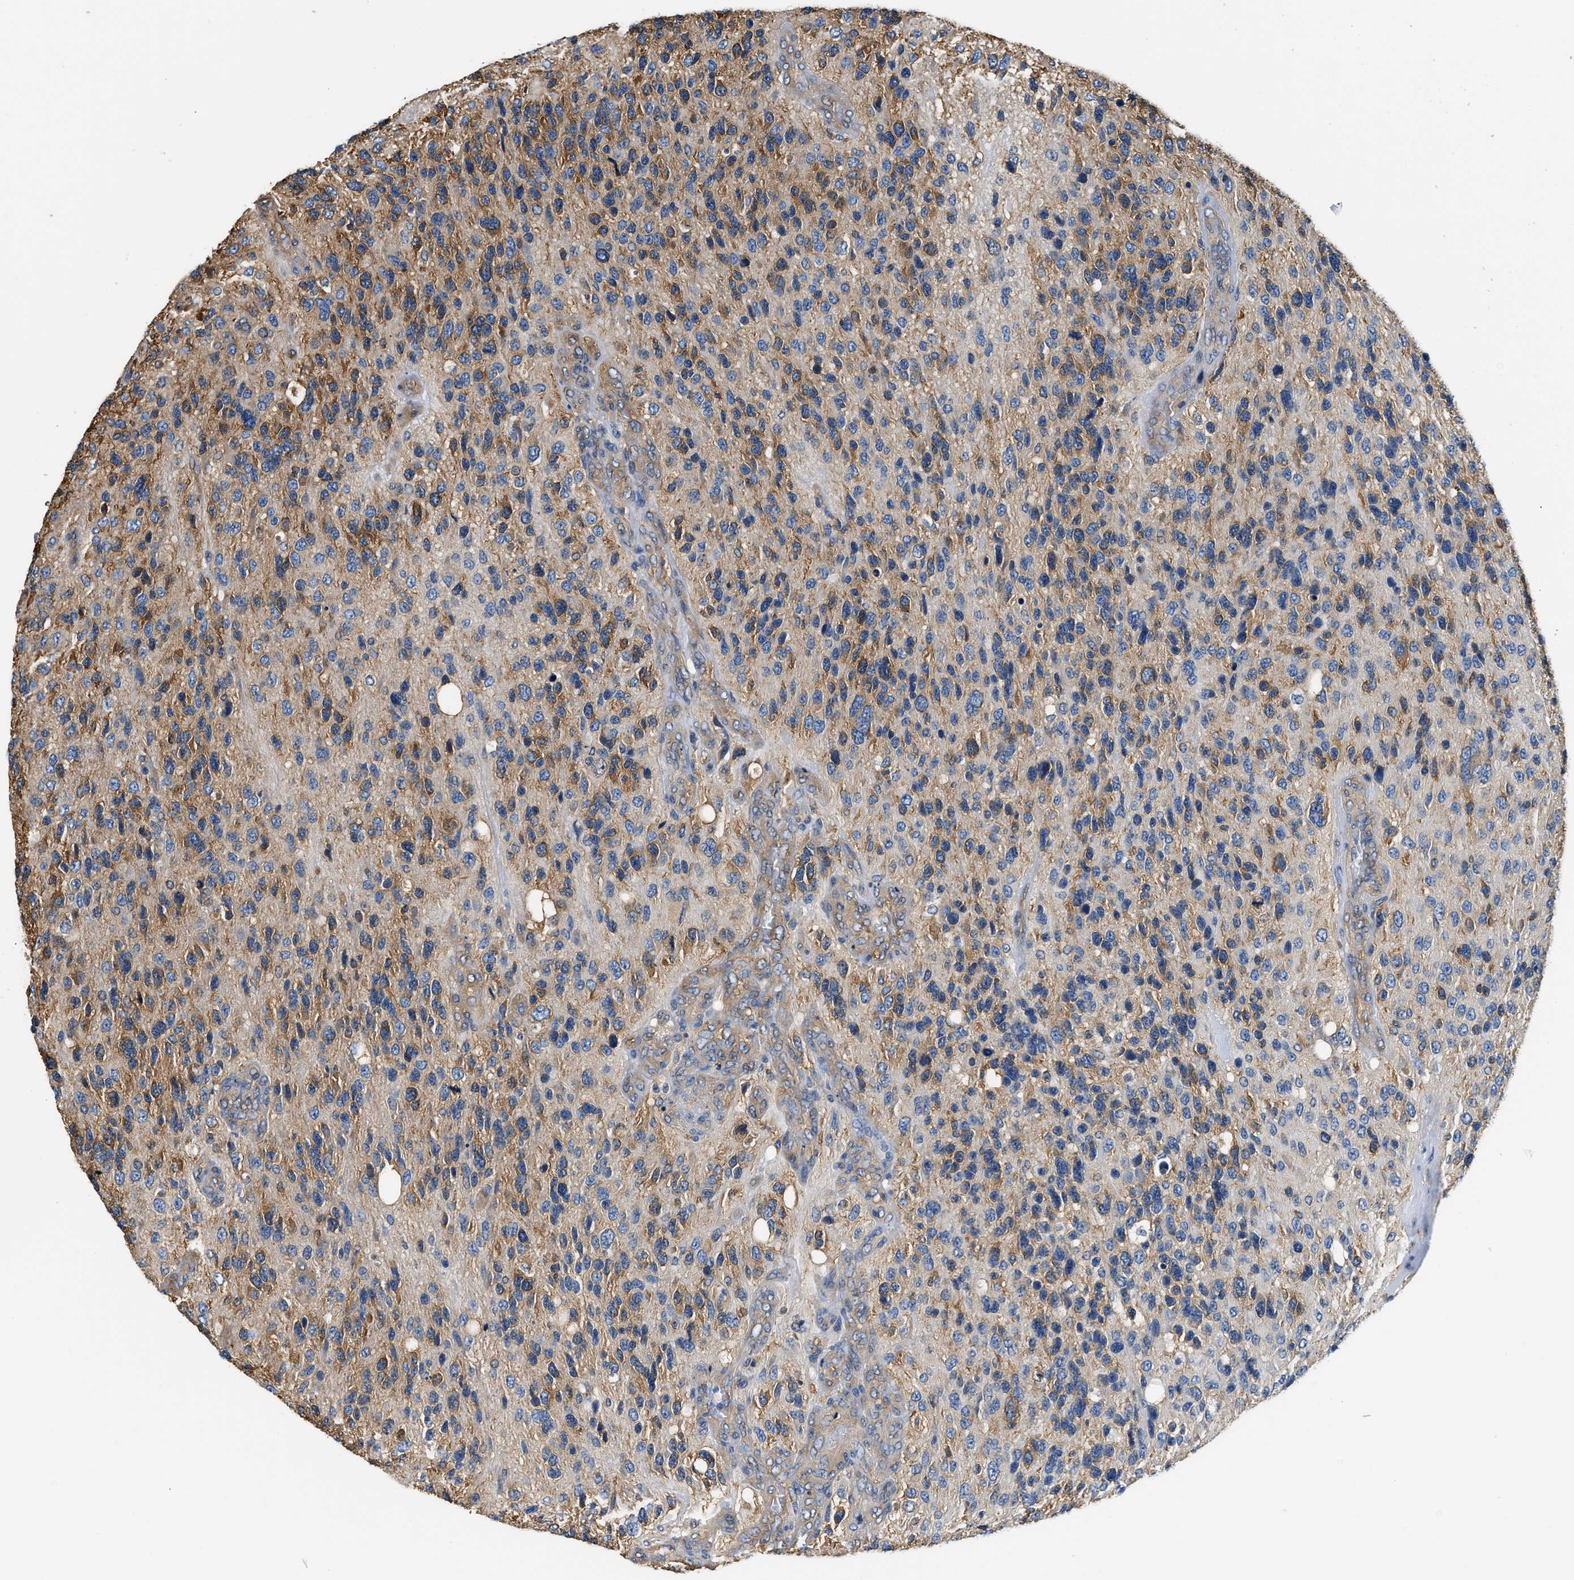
{"staining": {"intensity": "moderate", "quantity": "25%-75%", "location": "cytoplasmic/membranous"}, "tissue": "glioma", "cell_type": "Tumor cells", "image_type": "cancer", "snomed": [{"axis": "morphology", "description": "Glioma, malignant, High grade"}, {"axis": "topography", "description": "Brain"}], "caption": "High-grade glioma (malignant) stained with immunohistochemistry exhibits moderate cytoplasmic/membranous positivity in approximately 25%-75% of tumor cells.", "gene": "PPP2R1B", "patient": {"sex": "female", "age": 58}}